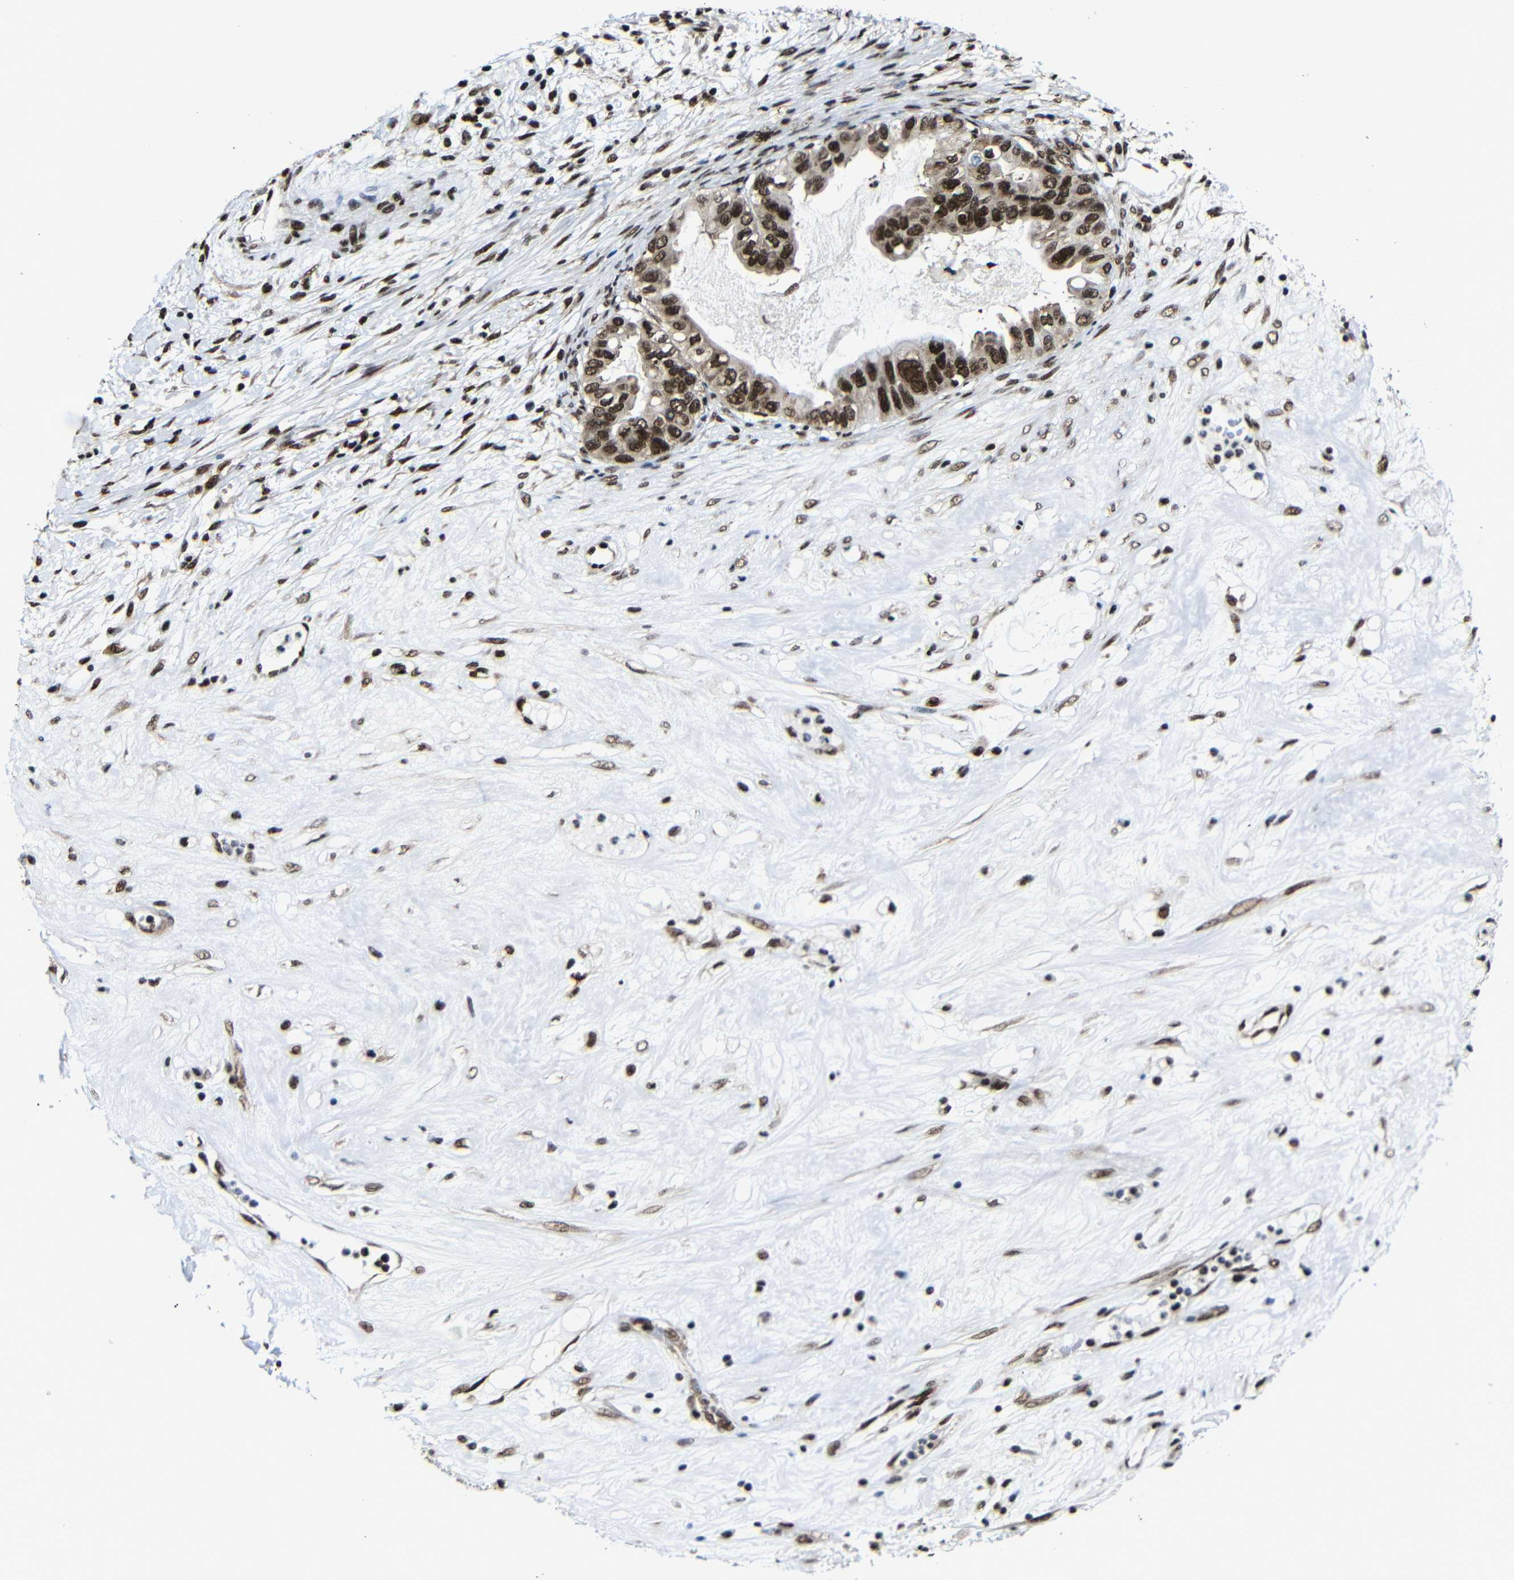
{"staining": {"intensity": "strong", "quantity": ">75%", "location": "nuclear"}, "tissue": "ovarian cancer", "cell_type": "Tumor cells", "image_type": "cancer", "snomed": [{"axis": "morphology", "description": "Cystadenocarcinoma, mucinous, NOS"}, {"axis": "topography", "description": "Ovary"}], "caption": "Ovarian cancer (mucinous cystadenocarcinoma) stained with DAB IHC reveals high levels of strong nuclear expression in about >75% of tumor cells.", "gene": "PTBP1", "patient": {"sex": "female", "age": 80}}